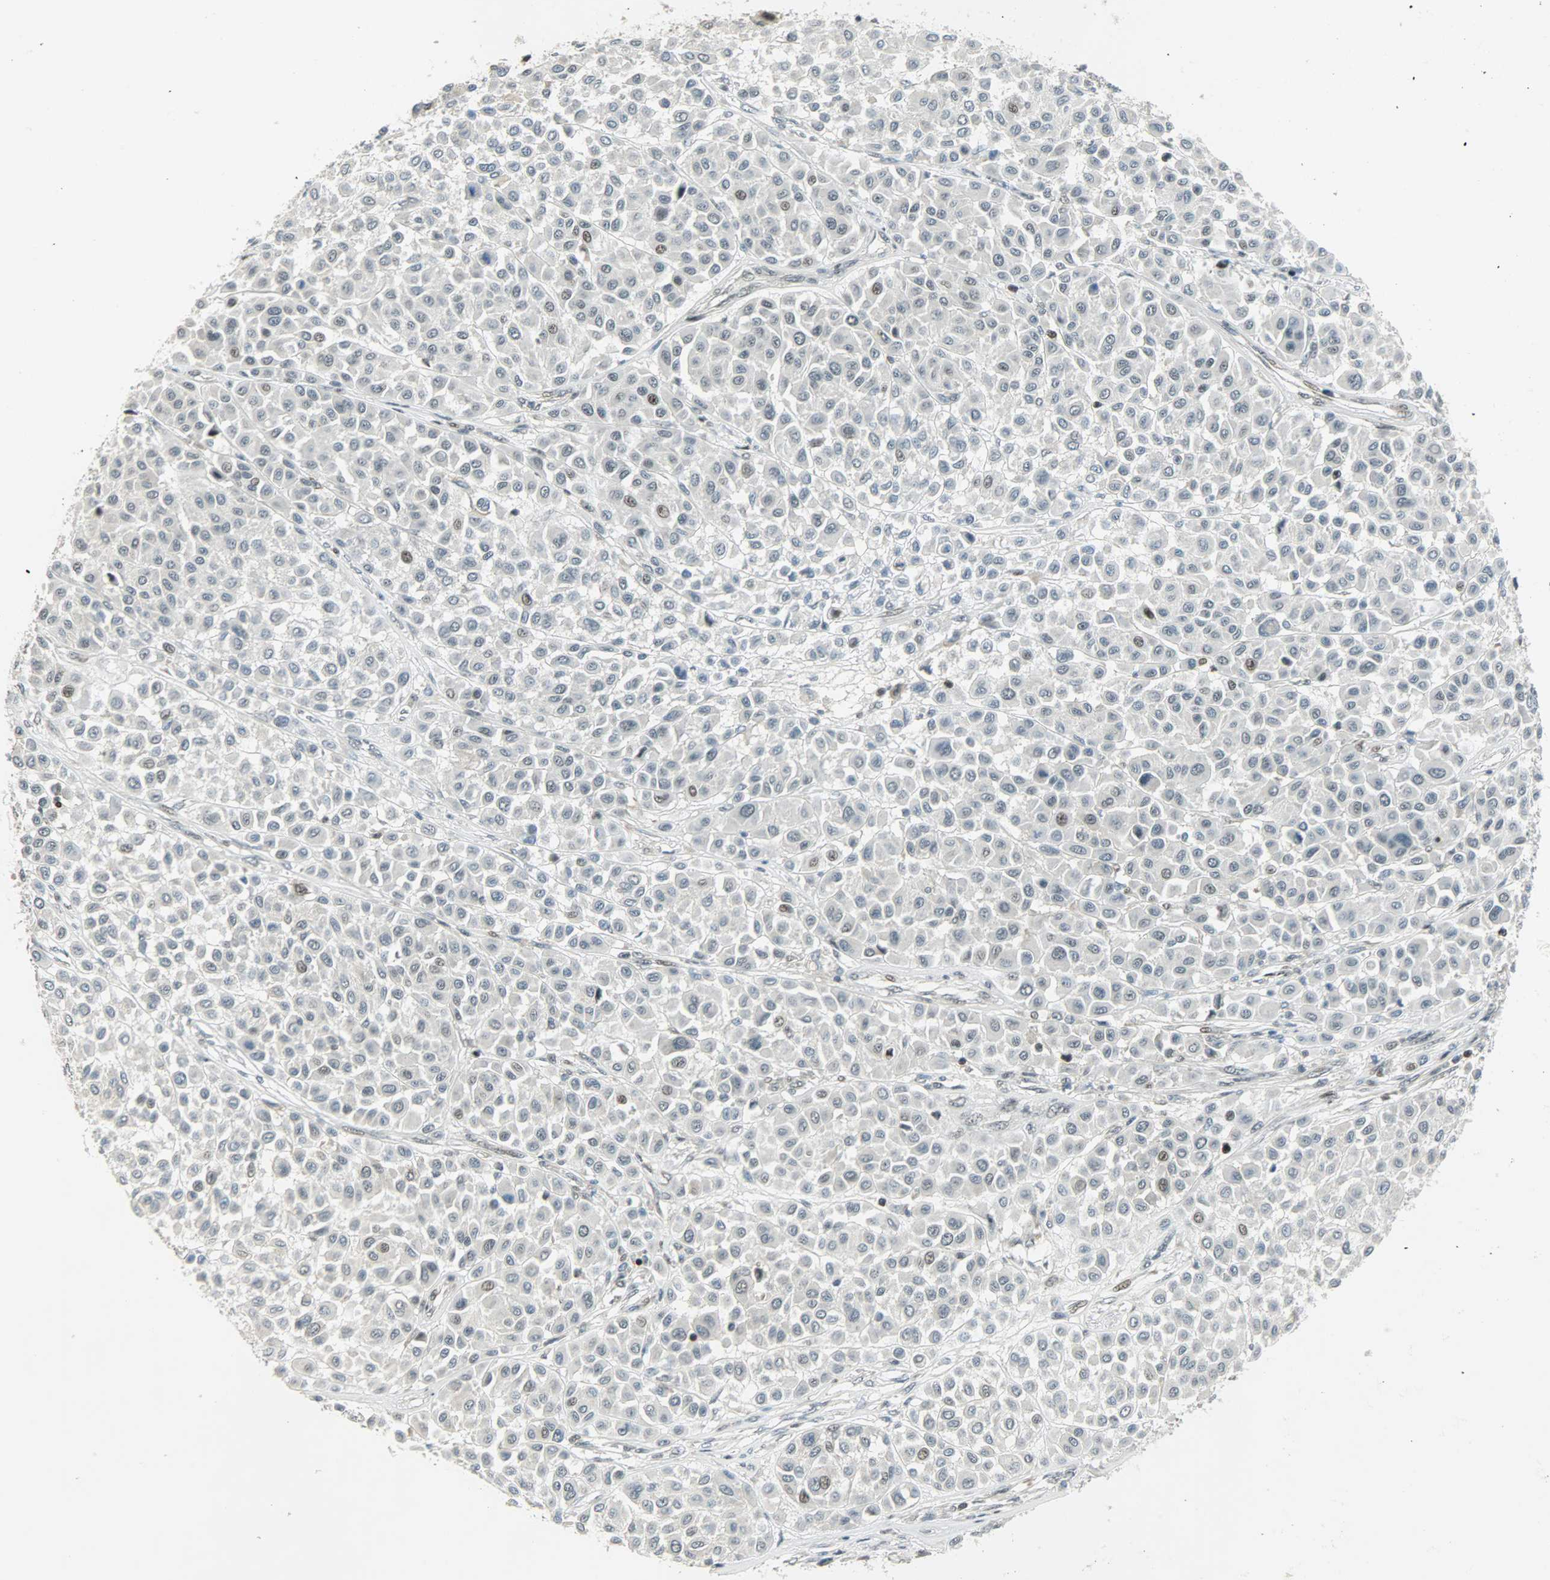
{"staining": {"intensity": "negative", "quantity": "none", "location": "none"}, "tissue": "melanoma", "cell_type": "Tumor cells", "image_type": "cancer", "snomed": [{"axis": "morphology", "description": "Malignant melanoma, Metastatic site"}, {"axis": "topography", "description": "Soft tissue"}], "caption": "Photomicrograph shows no significant protein positivity in tumor cells of malignant melanoma (metastatic site). (Immunohistochemistry (ihc), brightfield microscopy, high magnification).", "gene": "IL15", "patient": {"sex": "male", "age": 41}}